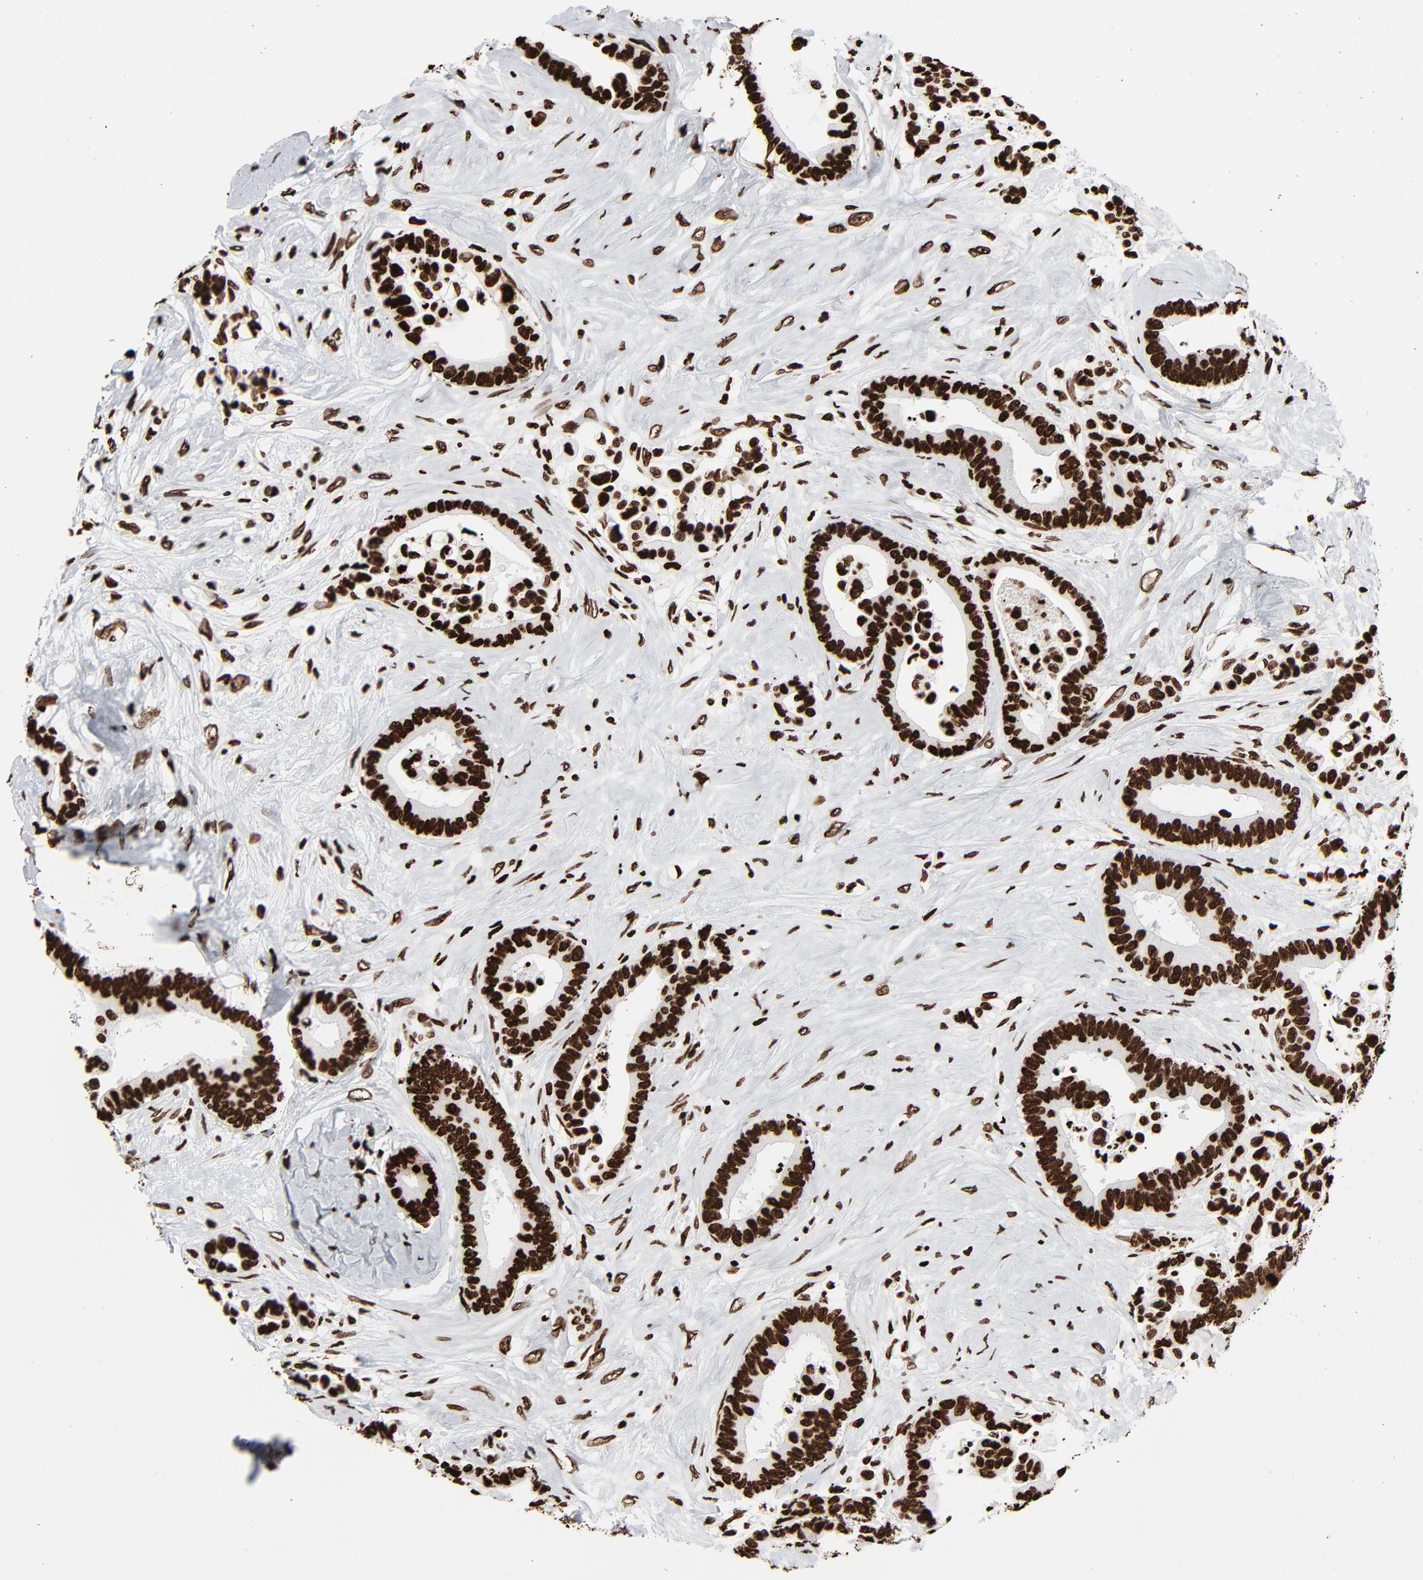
{"staining": {"intensity": "strong", "quantity": ">75%", "location": "nuclear"}, "tissue": "colorectal cancer", "cell_type": "Tumor cells", "image_type": "cancer", "snomed": [{"axis": "morphology", "description": "Adenocarcinoma, NOS"}, {"axis": "topography", "description": "Colon"}], "caption": "Human colorectal cancer (adenocarcinoma) stained with a protein marker exhibits strong staining in tumor cells.", "gene": "H3-4", "patient": {"sex": "male", "age": 82}}